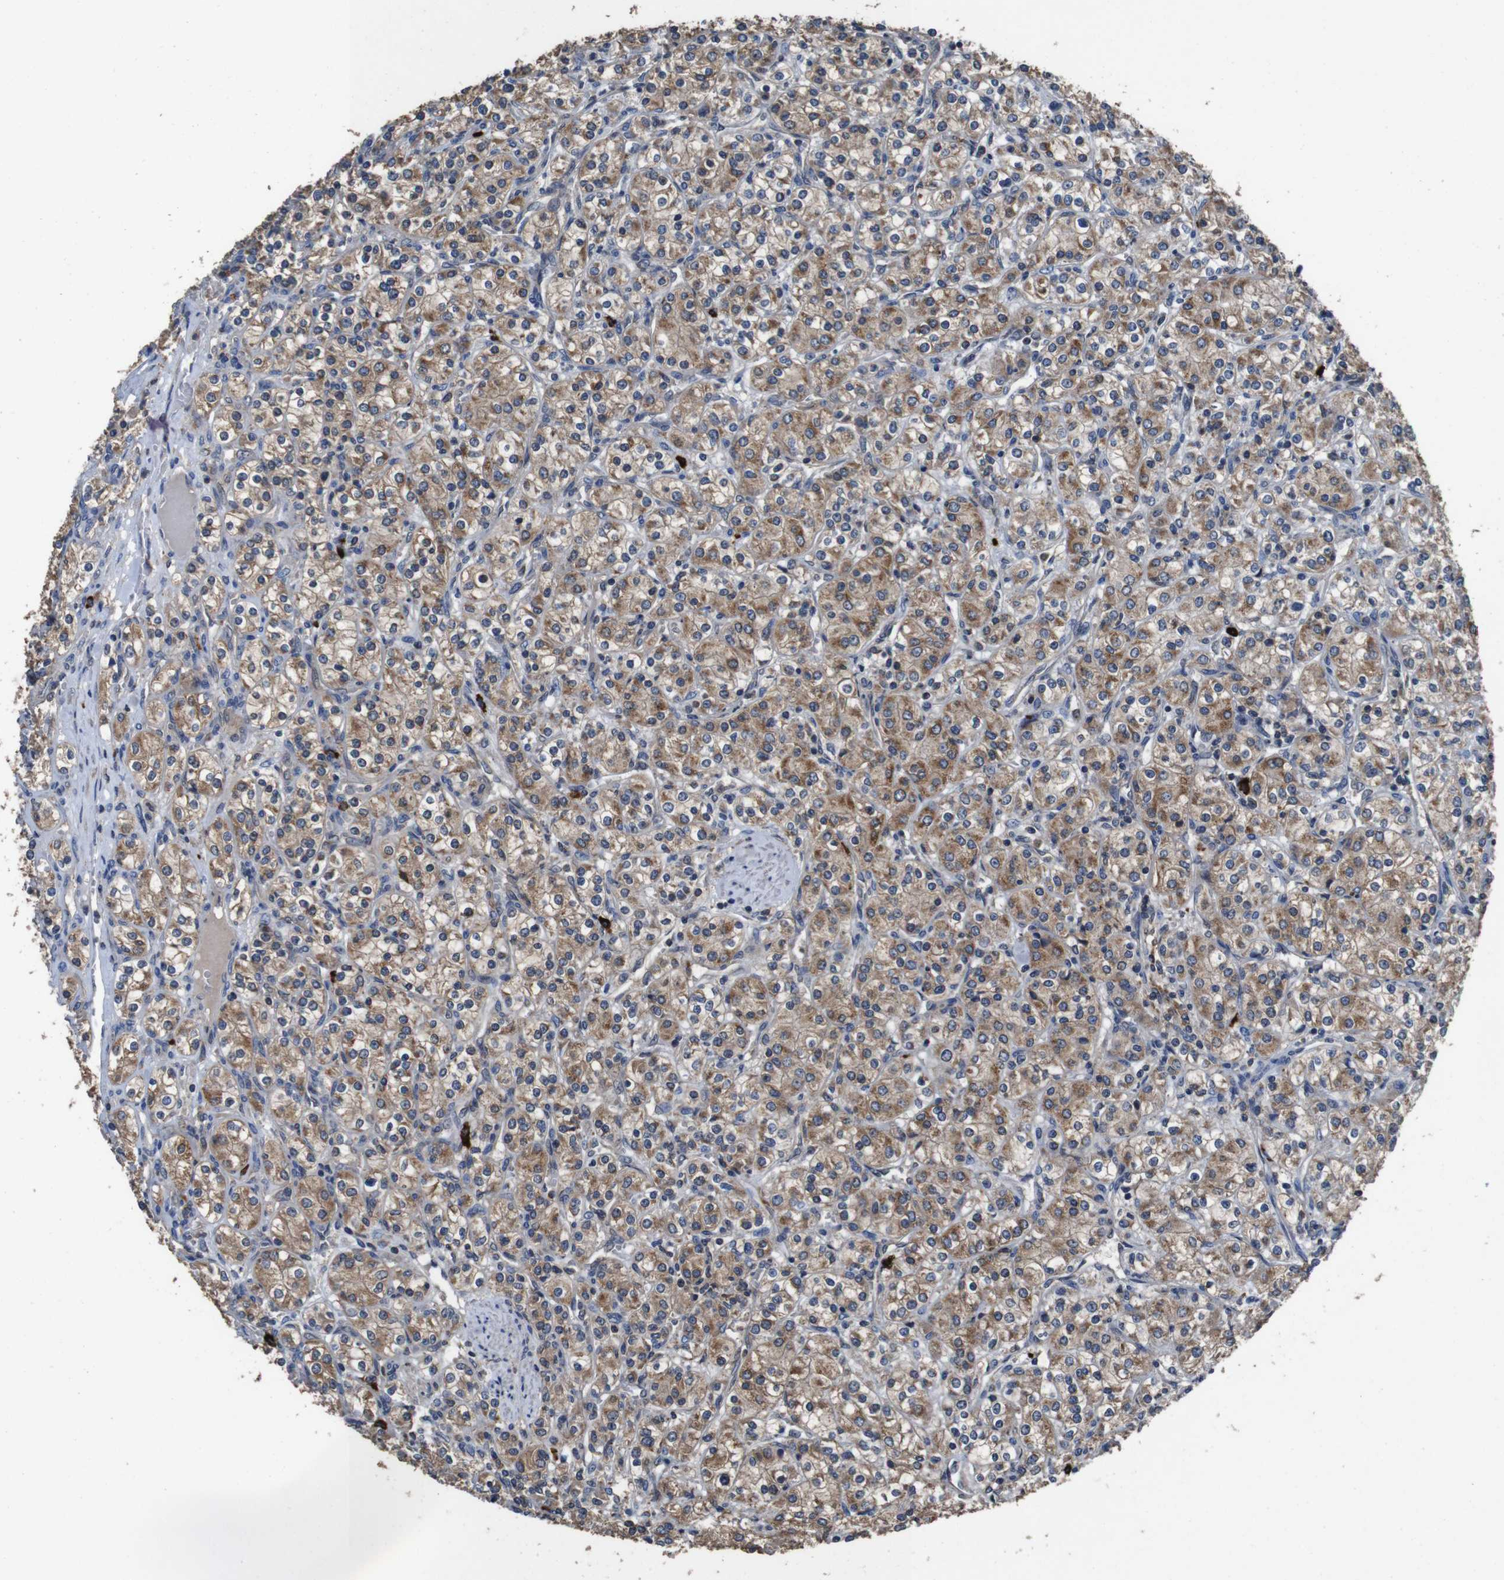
{"staining": {"intensity": "moderate", "quantity": ">75%", "location": "cytoplasmic/membranous"}, "tissue": "renal cancer", "cell_type": "Tumor cells", "image_type": "cancer", "snomed": [{"axis": "morphology", "description": "Adenocarcinoma, NOS"}, {"axis": "topography", "description": "Kidney"}], "caption": "There is medium levels of moderate cytoplasmic/membranous staining in tumor cells of renal cancer, as demonstrated by immunohistochemical staining (brown color).", "gene": "GLIPR1", "patient": {"sex": "male", "age": 77}}